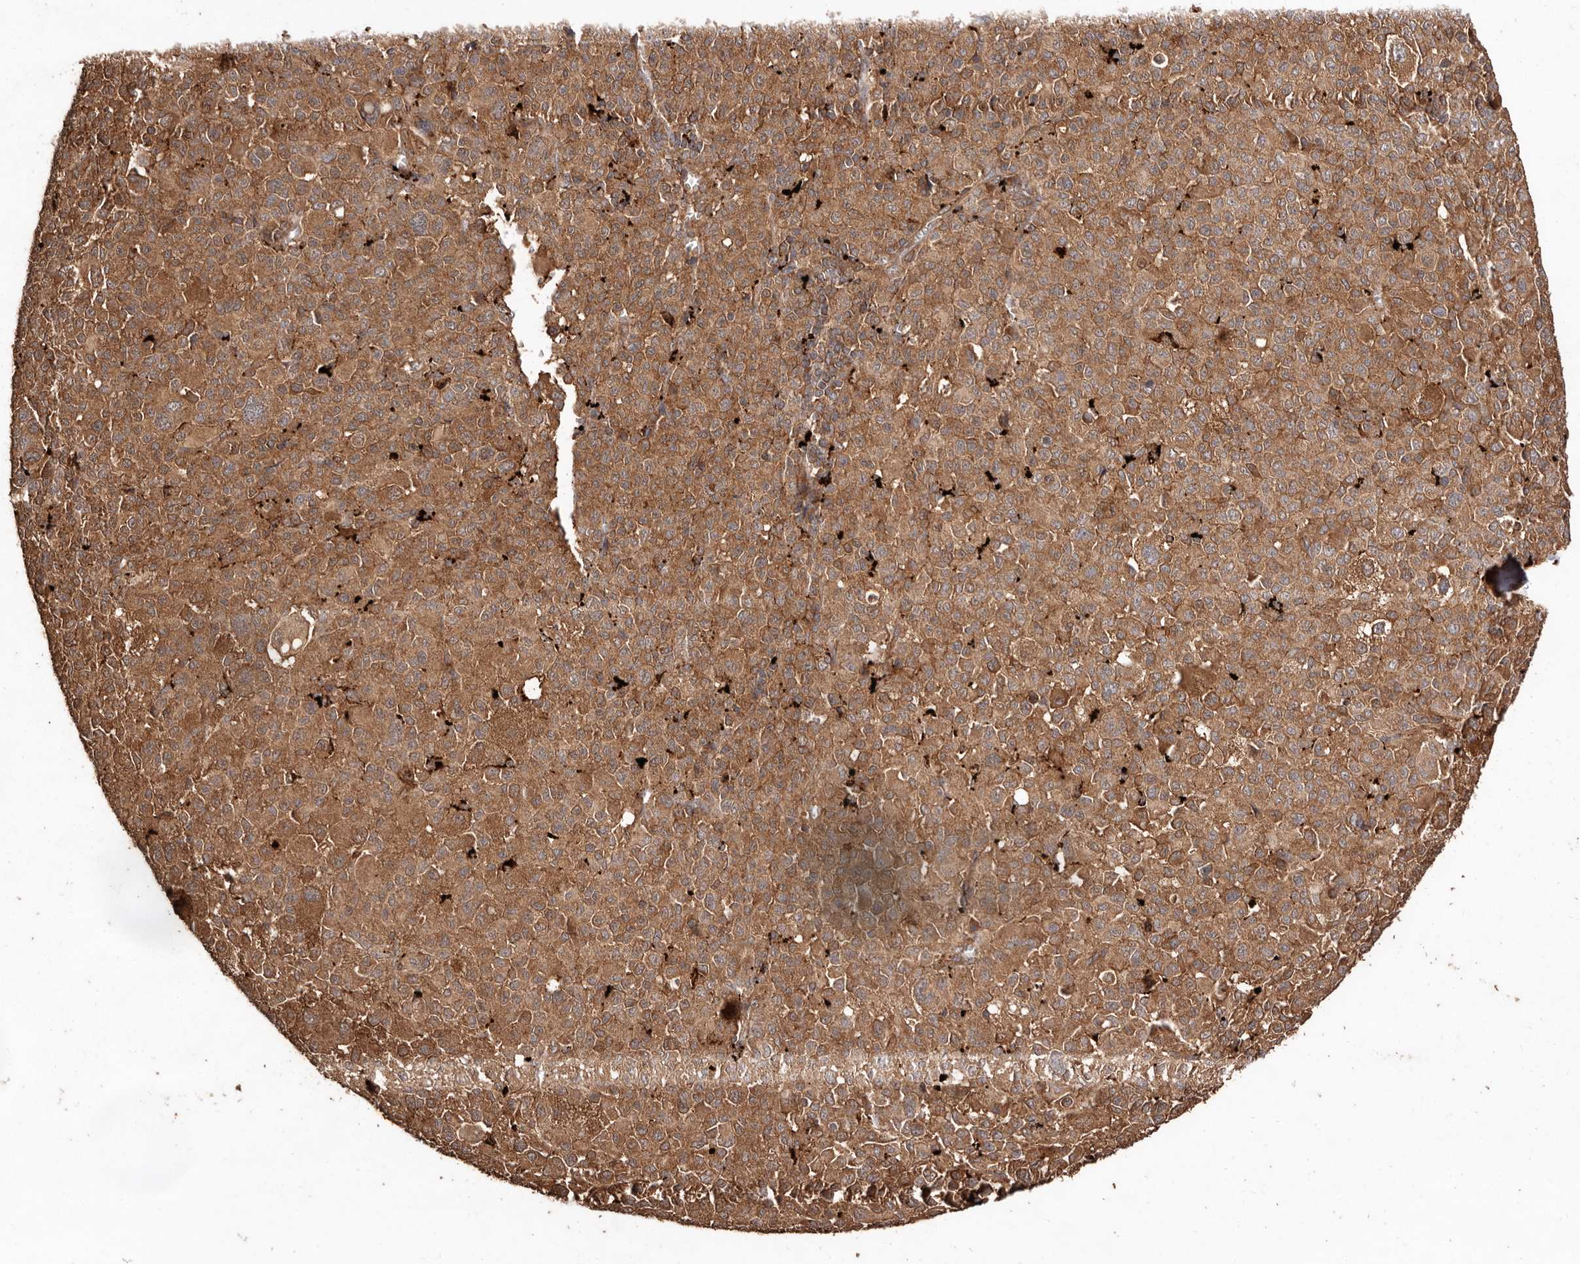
{"staining": {"intensity": "moderate", "quantity": ">75%", "location": "cytoplasmic/membranous"}, "tissue": "melanoma", "cell_type": "Tumor cells", "image_type": "cancer", "snomed": [{"axis": "morphology", "description": "Malignant melanoma, Metastatic site"}, {"axis": "topography", "description": "Skin"}], "caption": "An immunohistochemistry micrograph of tumor tissue is shown. Protein staining in brown highlights moderate cytoplasmic/membranous positivity in malignant melanoma (metastatic site) within tumor cells.", "gene": "RWDD1", "patient": {"sex": "female", "age": 74}}